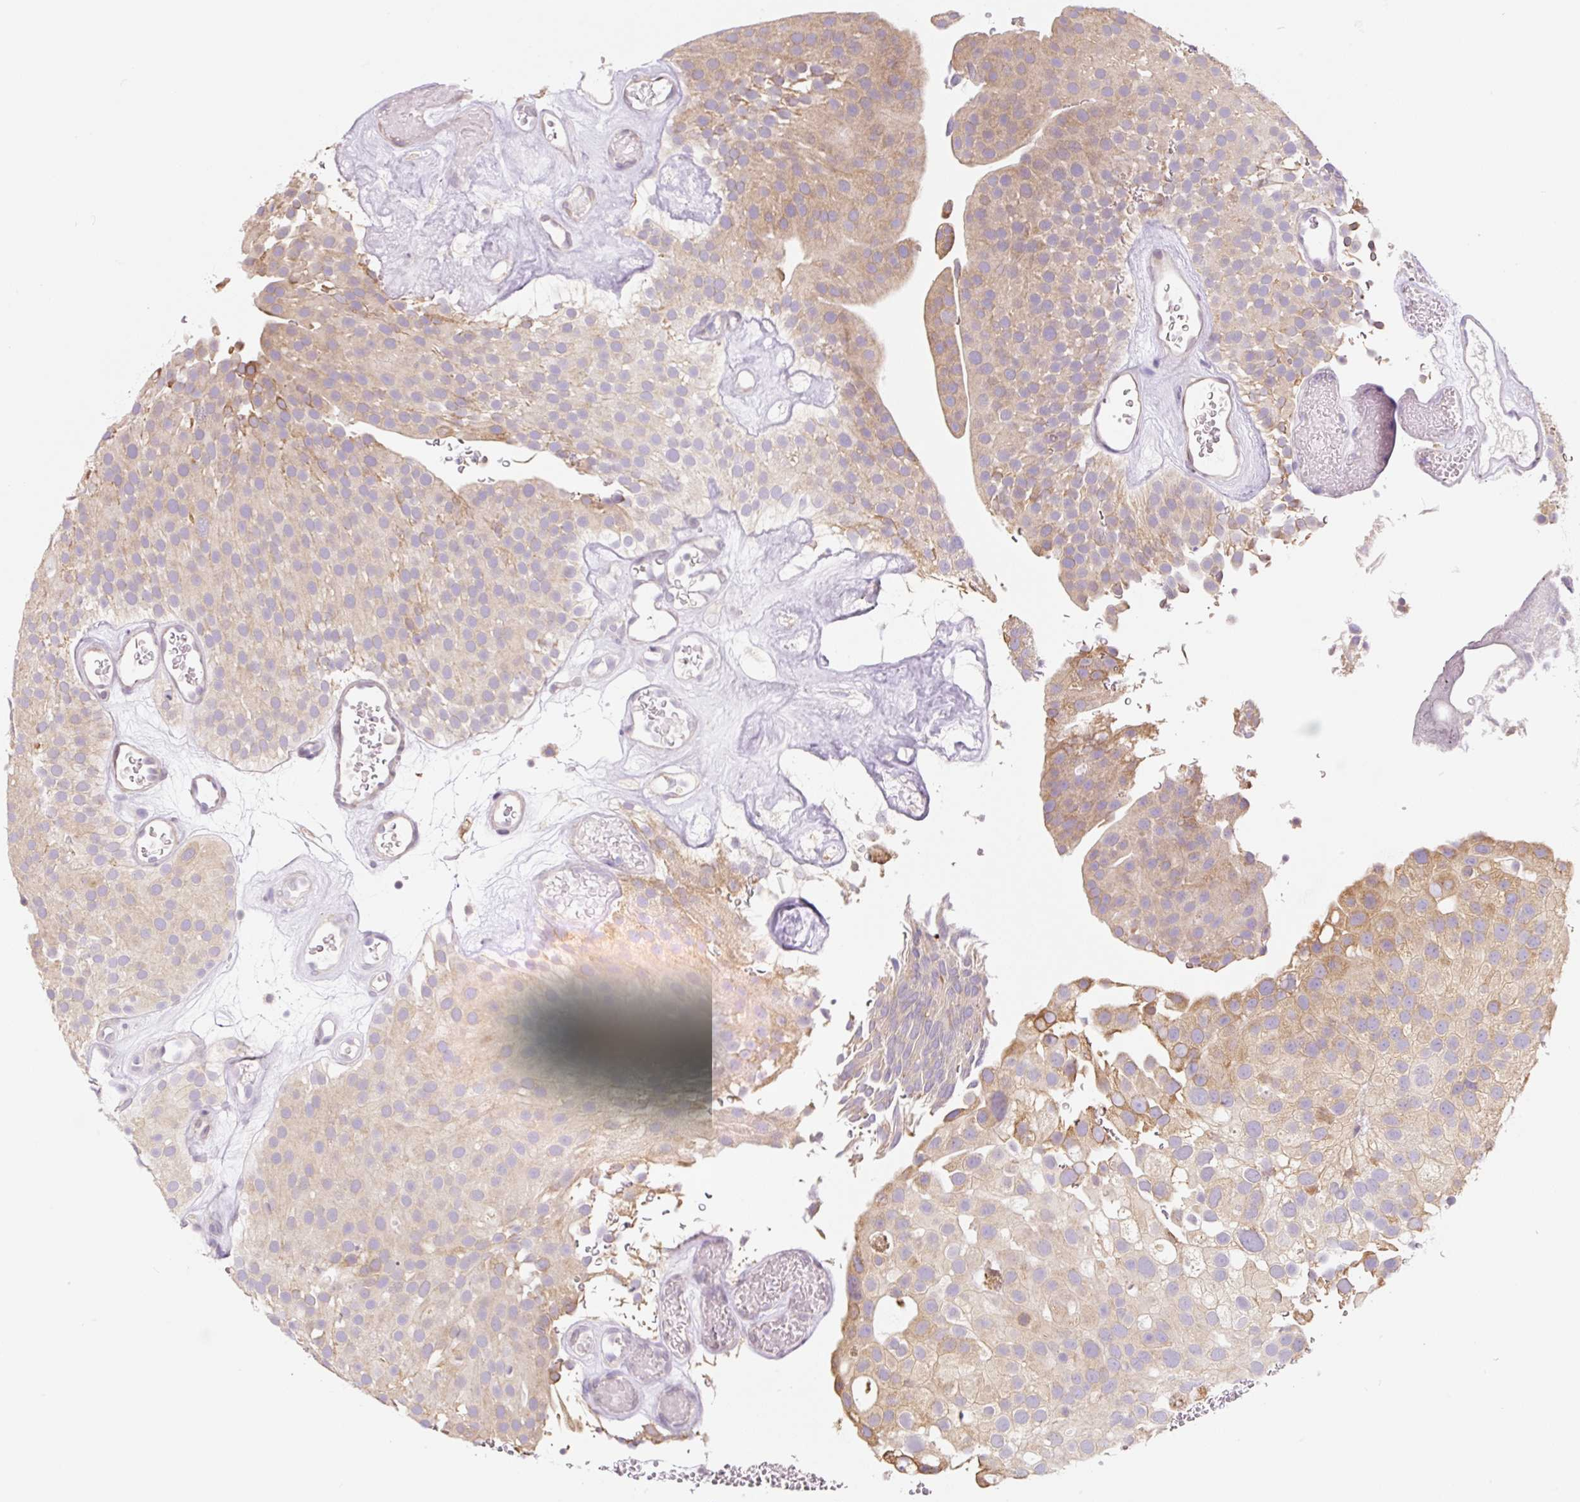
{"staining": {"intensity": "weak", "quantity": "25%-75%", "location": "cytoplasmic/membranous"}, "tissue": "urothelial cancer", "cell_type": "Tumor cells", "image_type": "cancer", "snomed": [{"axis": "morphology", "description": "Urothelial carcinoma, Low grade"}, {"axis": "topography", "description": "Urinary bladder"}], "caption": "Tumor cells display low levels of weak cytoplasmic/membranous staining in approximately 25%-75% of cells in urothelial cancer.", "gene": "ASRGL1", "patient": {"sex": "male", "age": 78}}